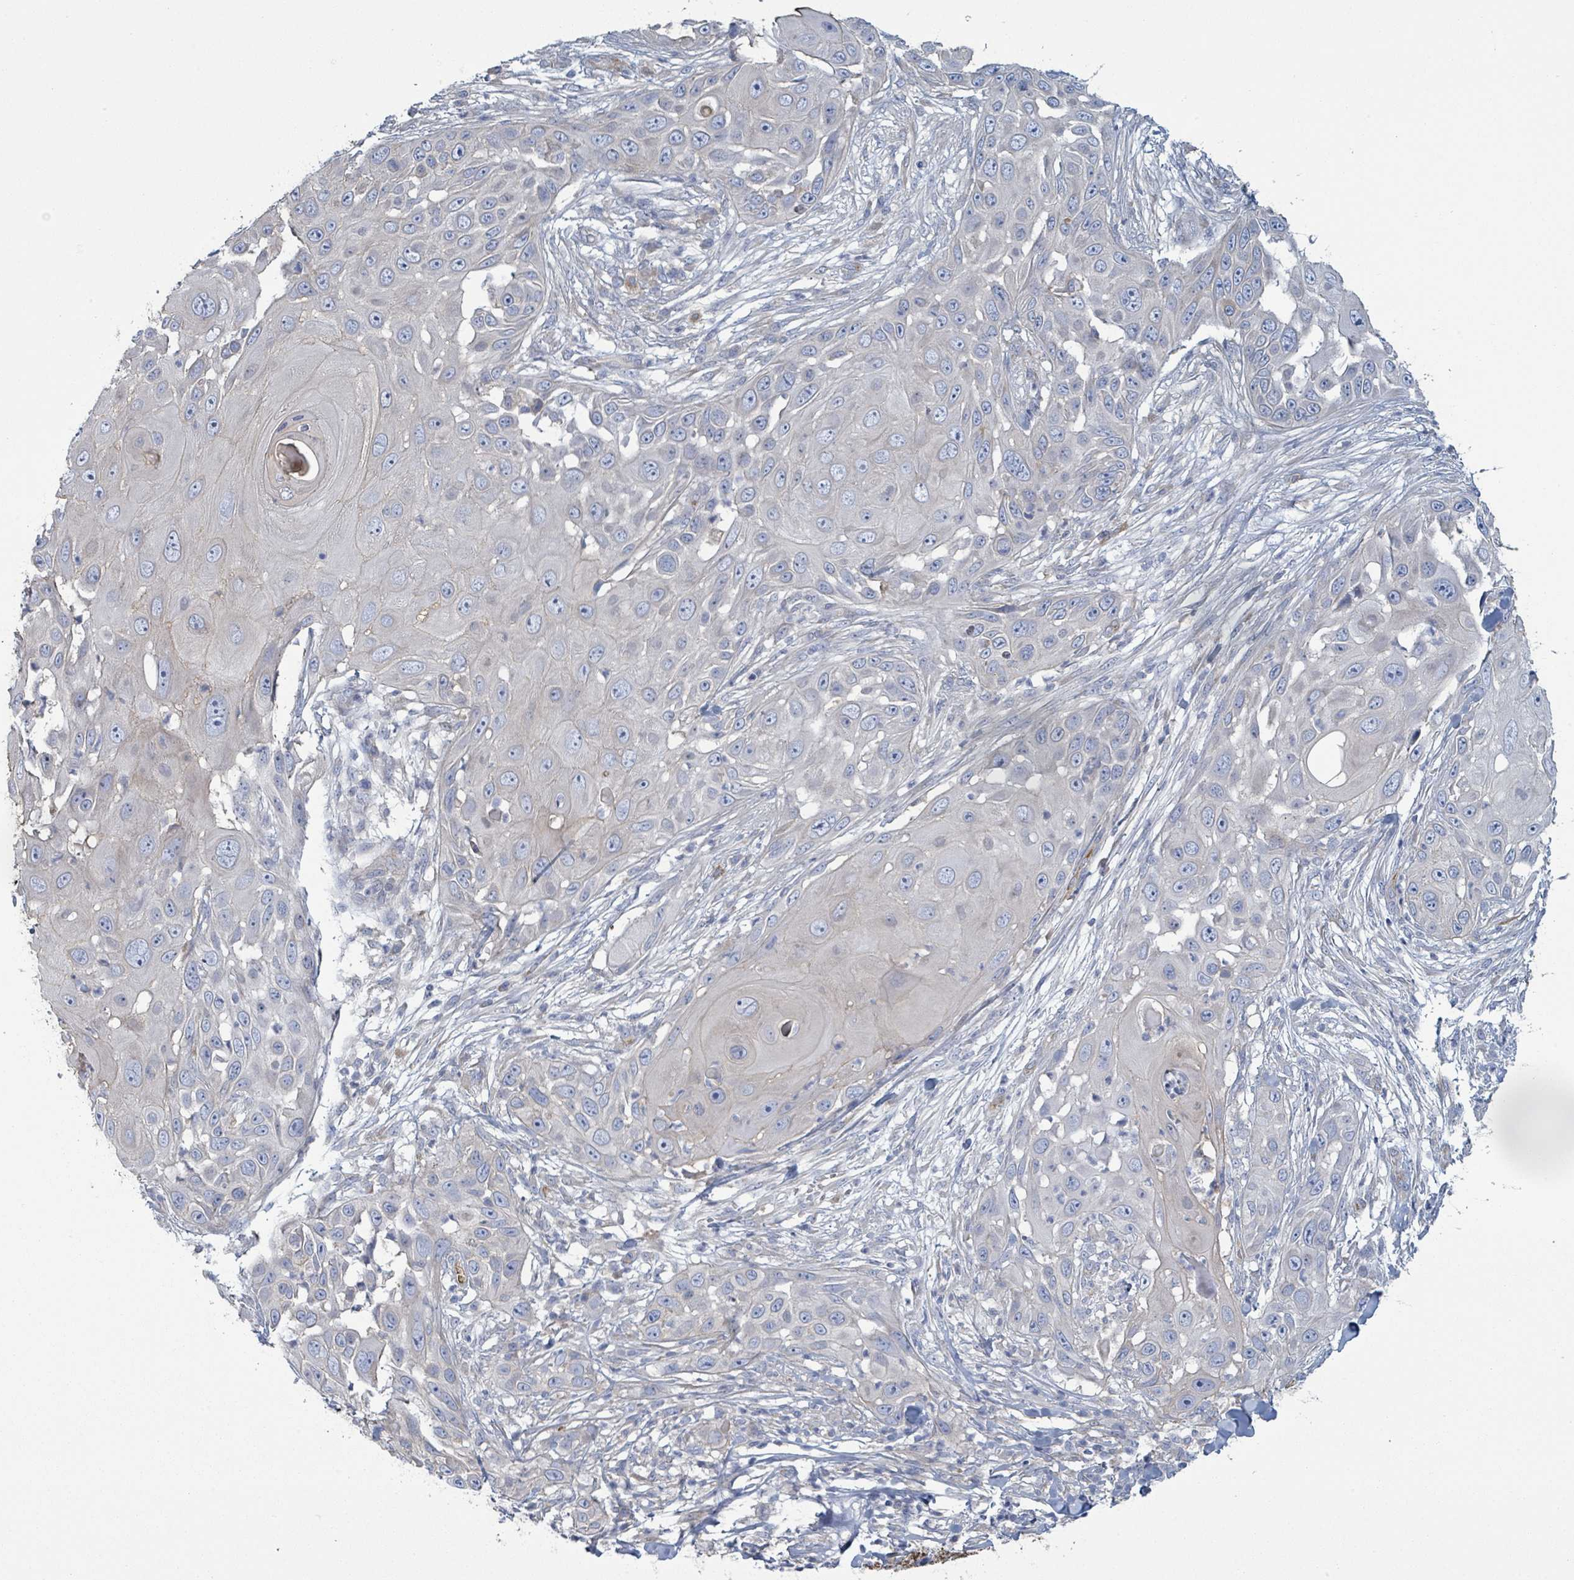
{"staining": {"intensity": "negative", "quantity": "none", "location": "none"}, "tissue": "skin cancer", "cell_type": "Tumor cells", "image_type": "cancer", "snomed": [{"axis": "morphology", "description": "Squamous cell carcinoma, NOS"}, {"axis": "topography", "description": "Skin"}], "caption": "Tumor cells are negative for protein expression in human squamous cell carcinoma (skin).", "gene": "COL13A1", "patient": {"sex": "female", "age": 44}}